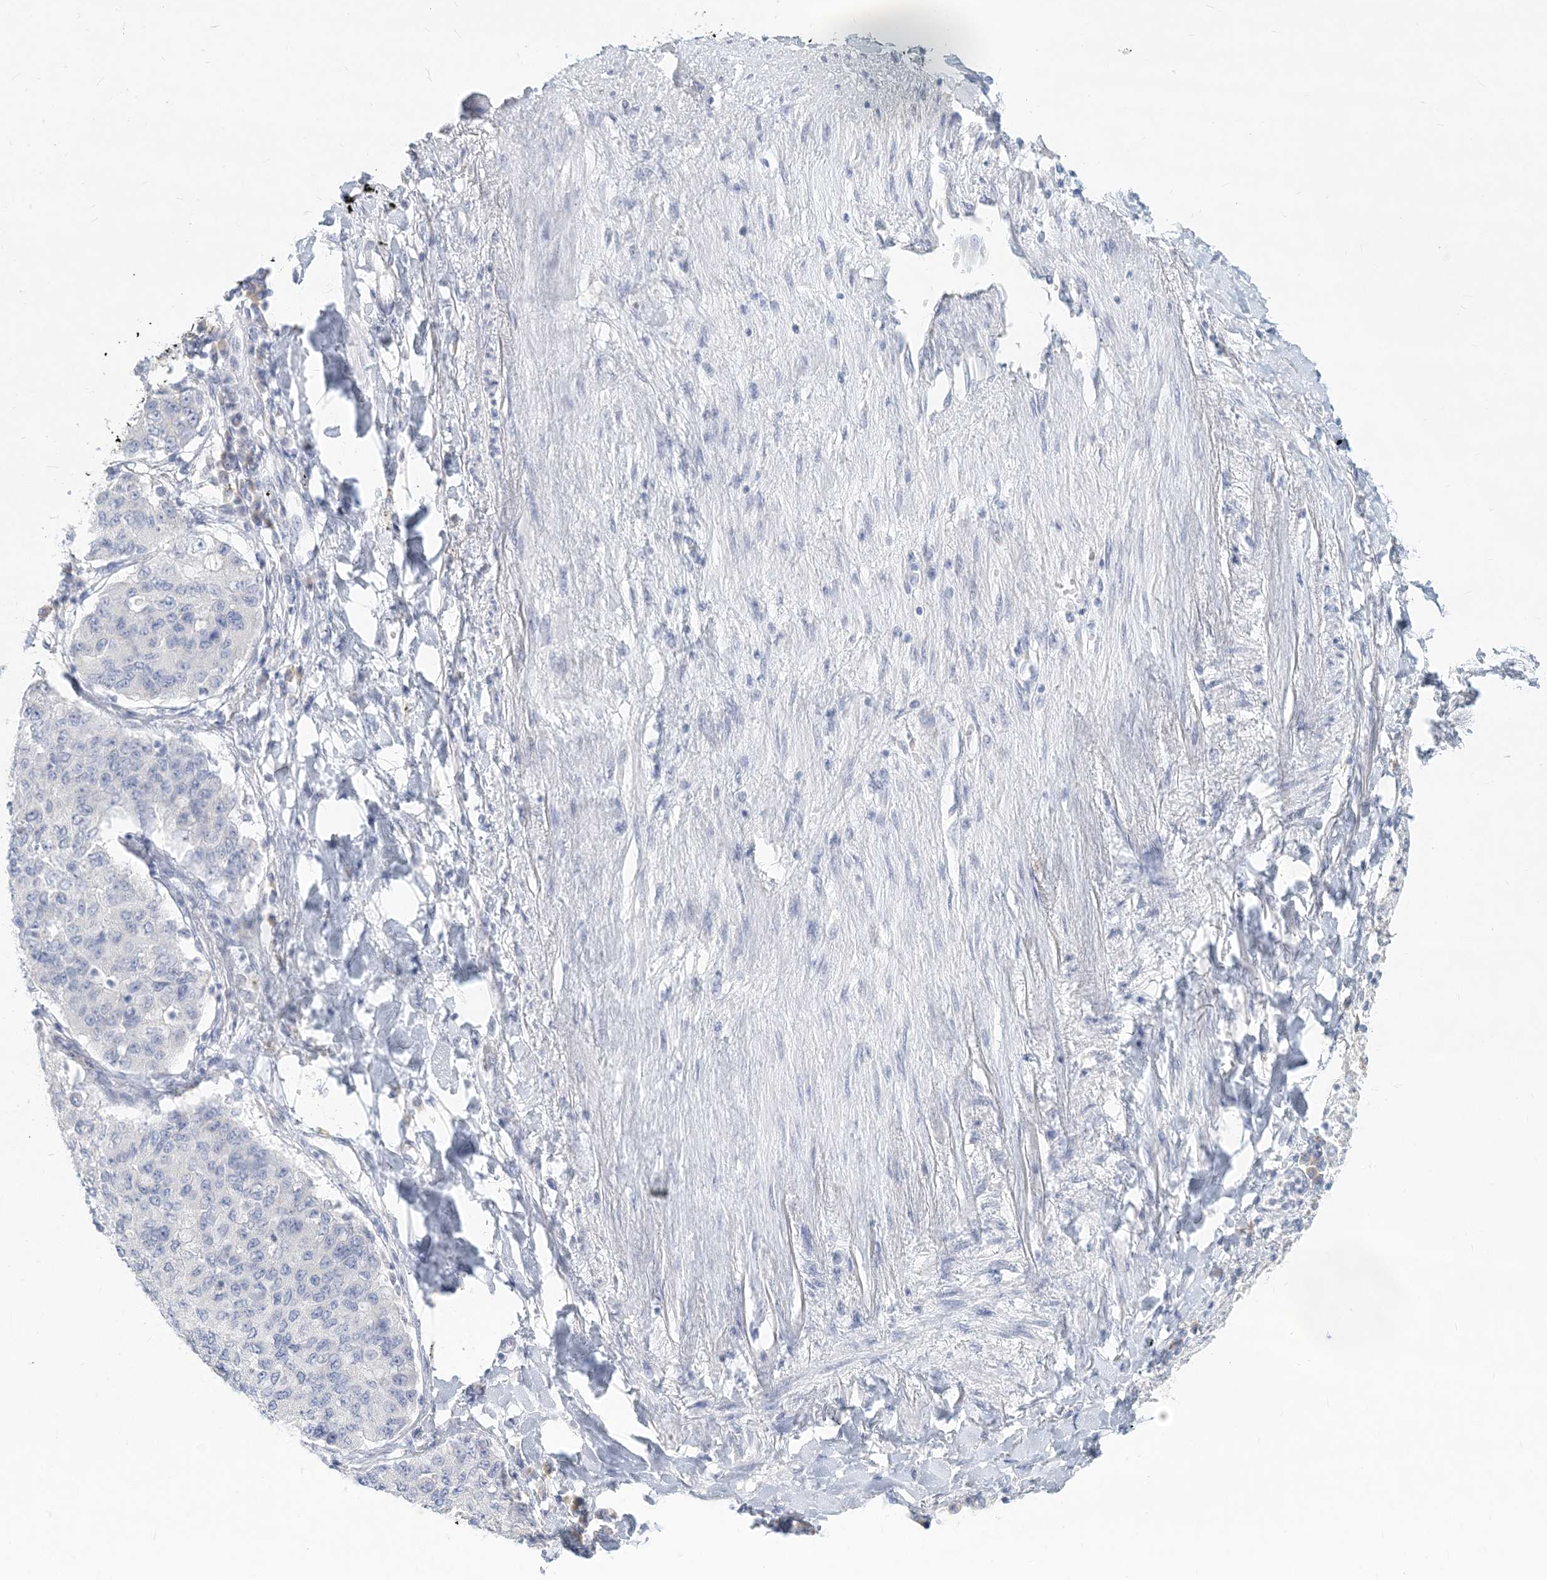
{"staining": {"intensity": "negative", "quantity": "none", "location": "none"}, "tissue": "lung cancer", "cell_type": "Tumor cells", "image_type": "cancer", "snomed": [{"axis": "morphology", "description": "Squamous cell carcinoma, NOS"}, {"axis": "topography", "description": "Lung"}], "caption": "Histopathology image shows no significant protein staining in tumor cells of lung cancer. (Brightfield microscopy of DAB IHC at high magnification).", "gene": "CSN1S1", "patient": {"sex": "male", "age": 74}}